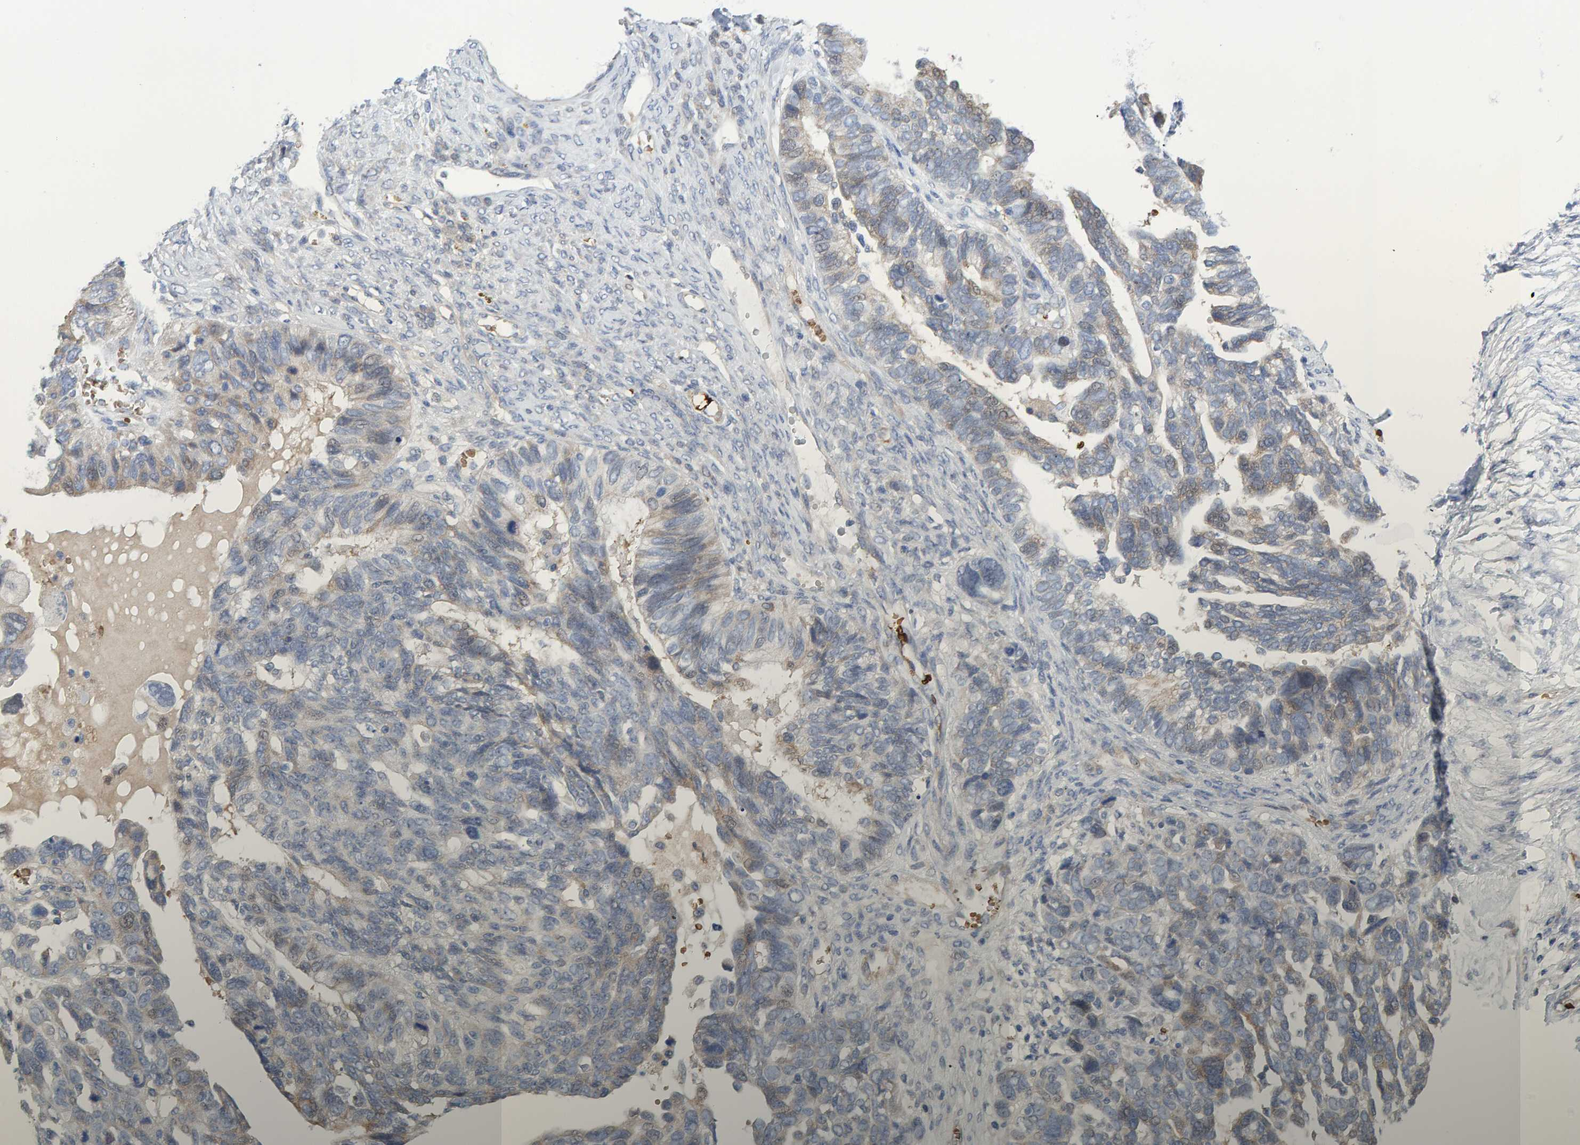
{"staining": {"intensity": "weak", "quantity": "25%-75%", "location": "cytoplasmic/membranous"}, "tissue": "ovarian cancer", "cell_type": "Tumor cells", "image_type": "cancer", "snomed": [{"axis": "morphology", "description": "Cystadenocarcinoma, serous, NOS"}, {"axis": "topography", "description": "Ovary"}], "caption": "Human ovarian cancer stained with a protein marker demonstrates weak staining in tumor cells.", "gene": "VPS9D1", "patient": {"sex": "female", "age": 79}}